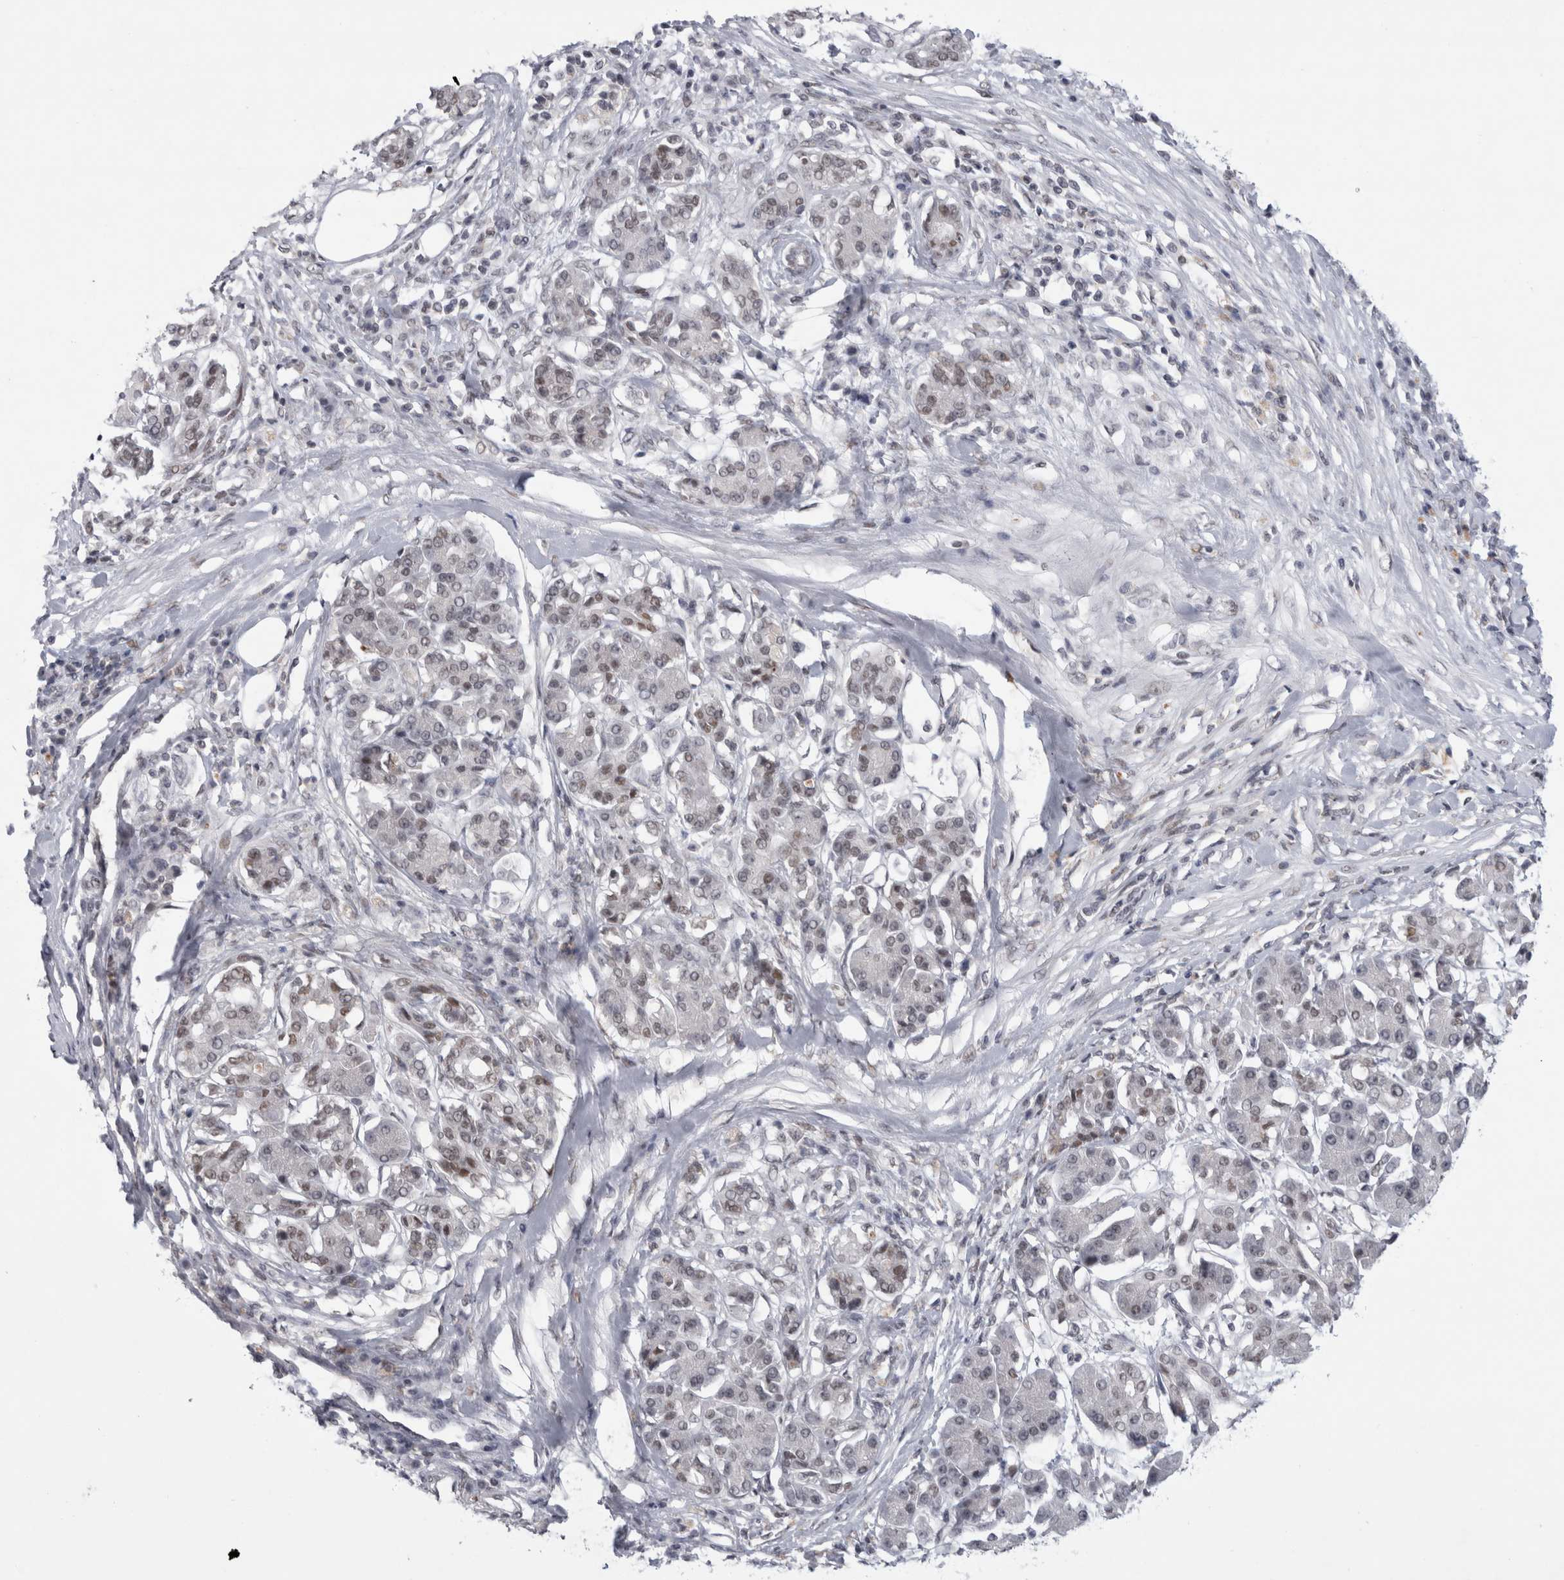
{"staining": {"intensity": "moderate", "quantity": "25%-75%", "location": "nuclear"}, "tissue": "pancreatic cancer", "cell_type": "Tumor cells", "image_type": "cancer", "snomed": [{"axis": "morphology", "description": "Adenocarcinoma, NOS"}, {"axis": "topography", "description": "Pancreas"}], "caption": "Approximately 25%-75% of tumor cells in human adenocarcinoma (pancreatic) demonstrate moderate nuclear protein expression as visualized by brown immunohistochemical staining.", "gene": "PSMB2", "patient": {"sex": "female", "age": 56}}